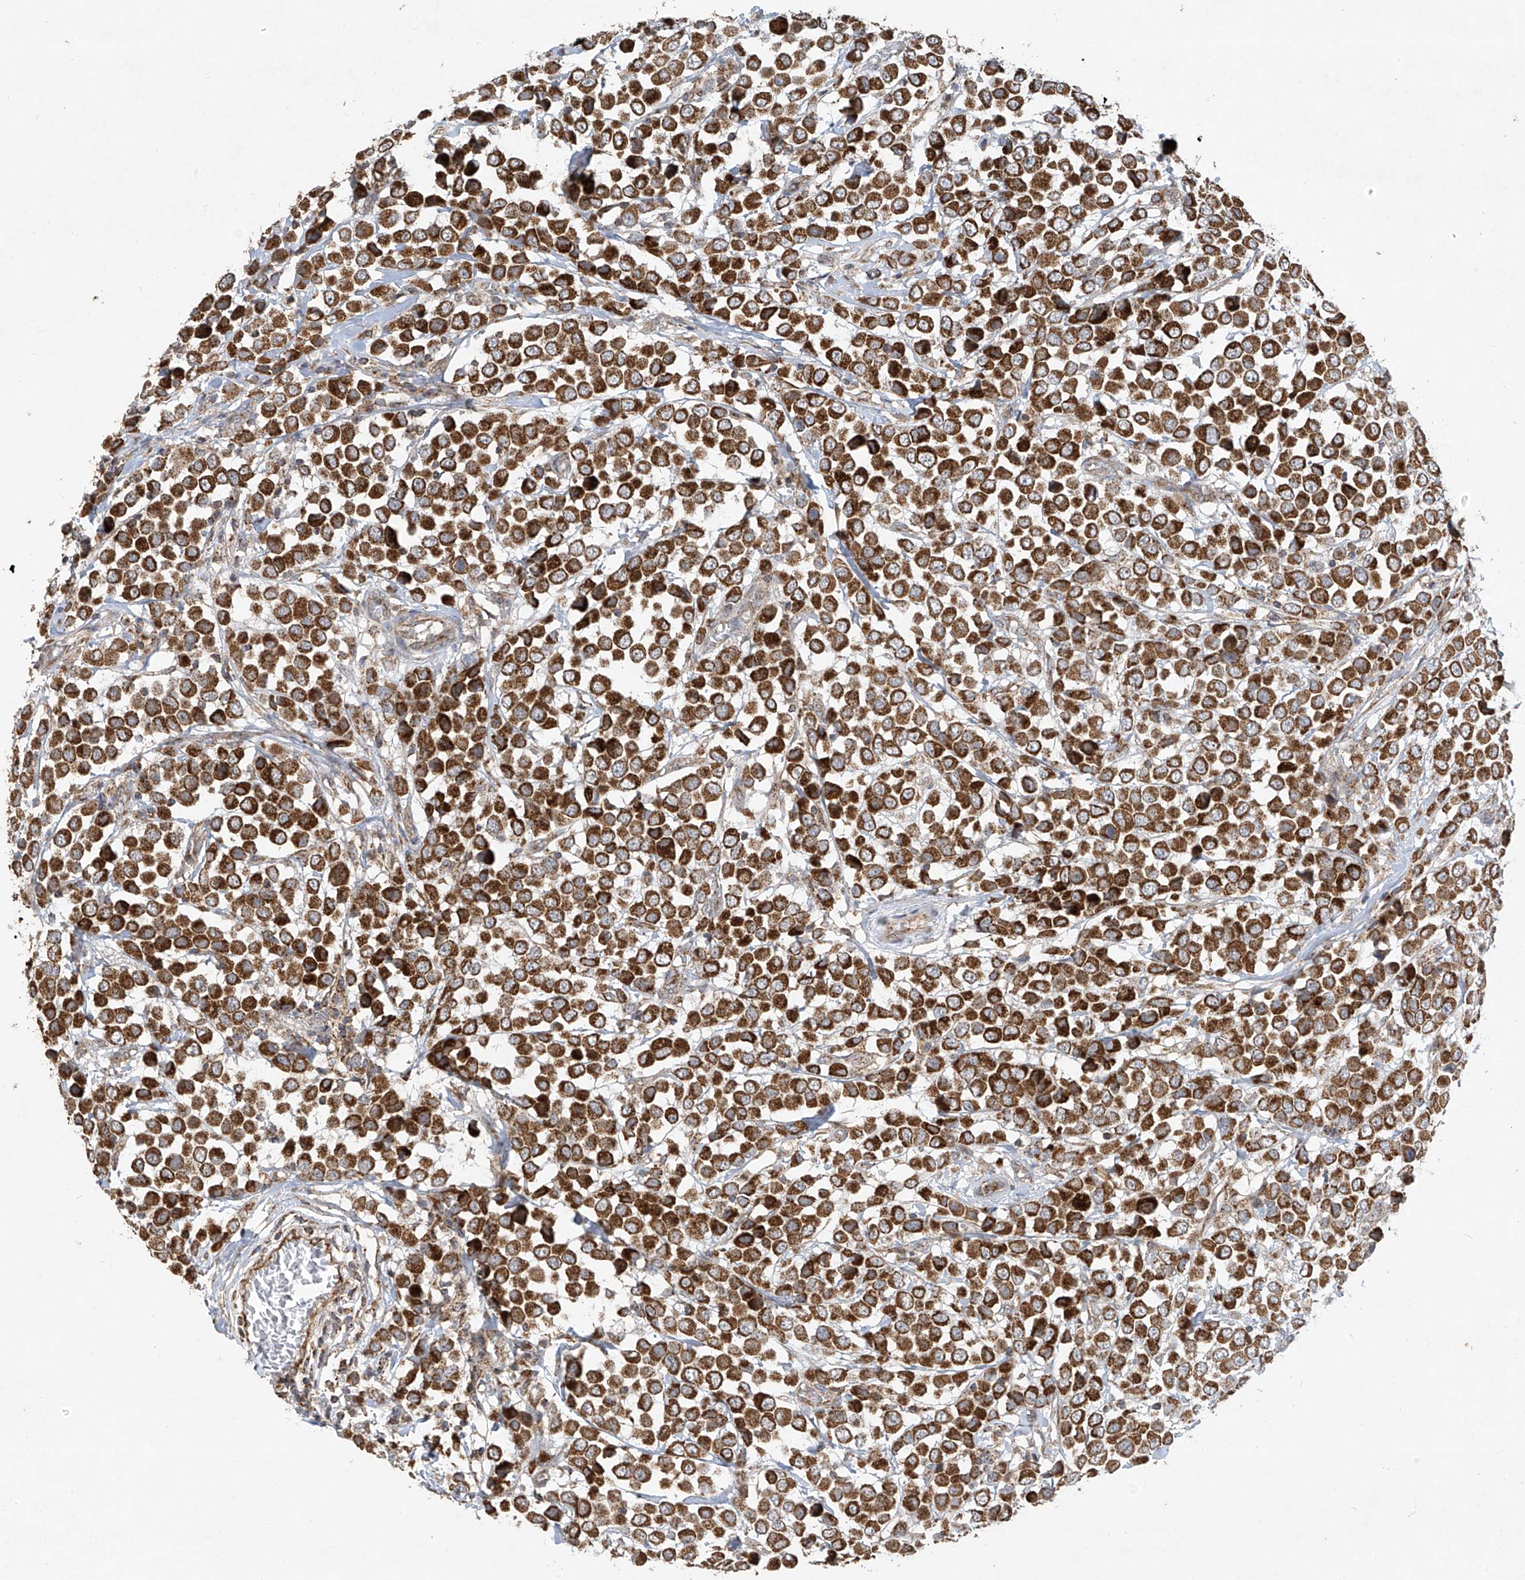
{"staining": {"intensity": "strong", "quantity": ">75%", "location": "cytoplasmic/membranous"}, "tissue": "breast cancer", "cell_type": "Tumor cells", "image_type": "cancer", "snomed": [{"axis": "morphology", "description": "Duct carcinoma"}, {"axis": "topography", "description": "Breast"}], "caption": "Immunohistochemistry micrograph of intraductal carcinoma (breast) stained for a protein (brown), which displays high levels of strong cytoplasmic/membranous expression in about >75% of tumor cells.", "gene": "UQCC1", "patient": {"sex": "female", "age": 61}}